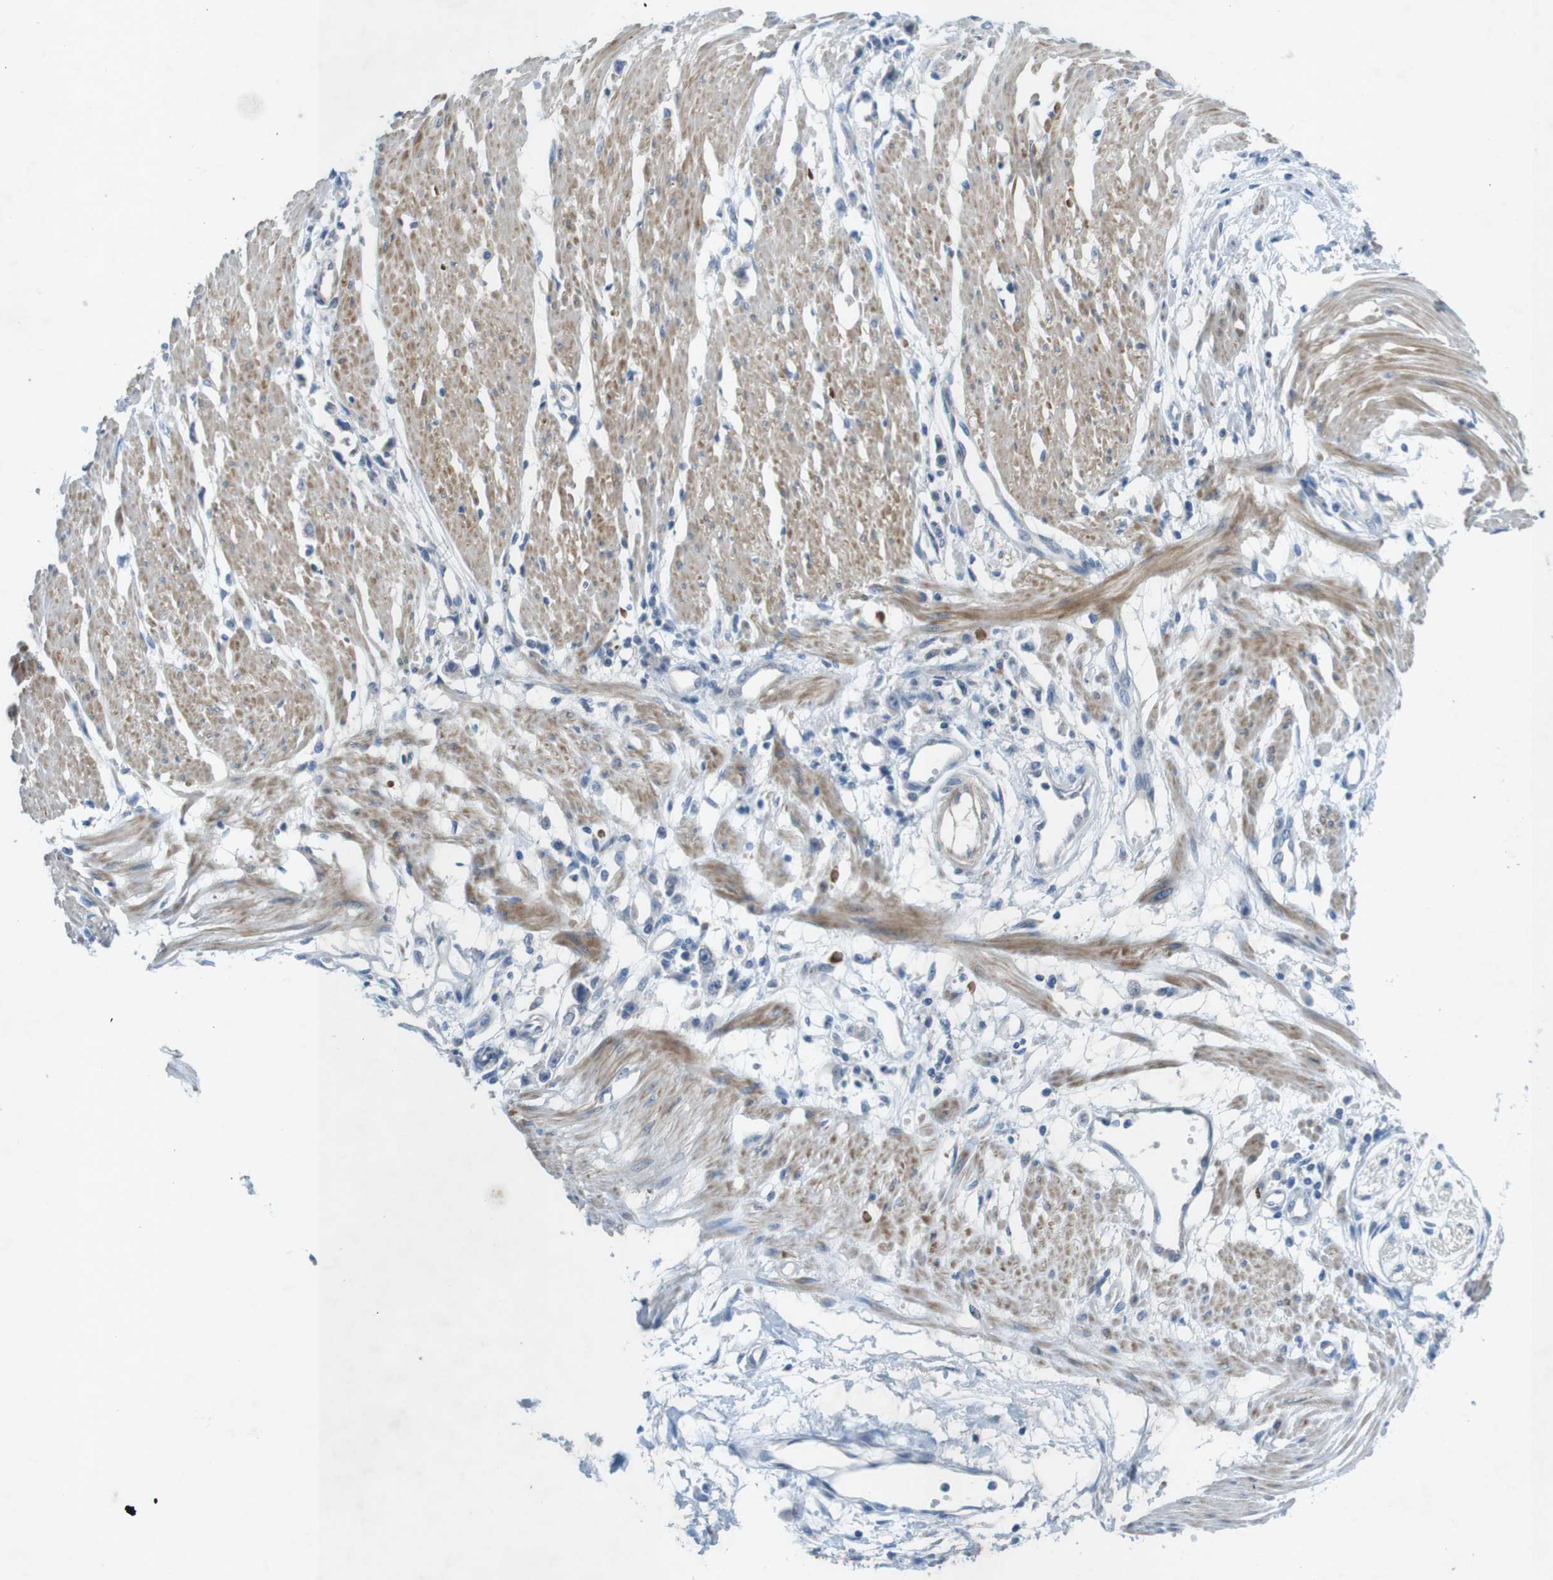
{"staining": {"intensity": "negative", "quantity": "none", "location": "none"}, "tissue": "stomach cancer", "cell_type": "Tumor cells", "image_type": "cancer", "snomed": [{"axis": "morphology", "description": "Adenocarcinoma, NOS"}, {"axis": "topography", "description": "Stomach"}], "caption": "The immunohistochemistry image has no significant positivity in tumor cells of stomach cancer (adenocarcinoma) tissue.", "gene": "TYW1", "patient": {"sex": "female", "age": 59}}